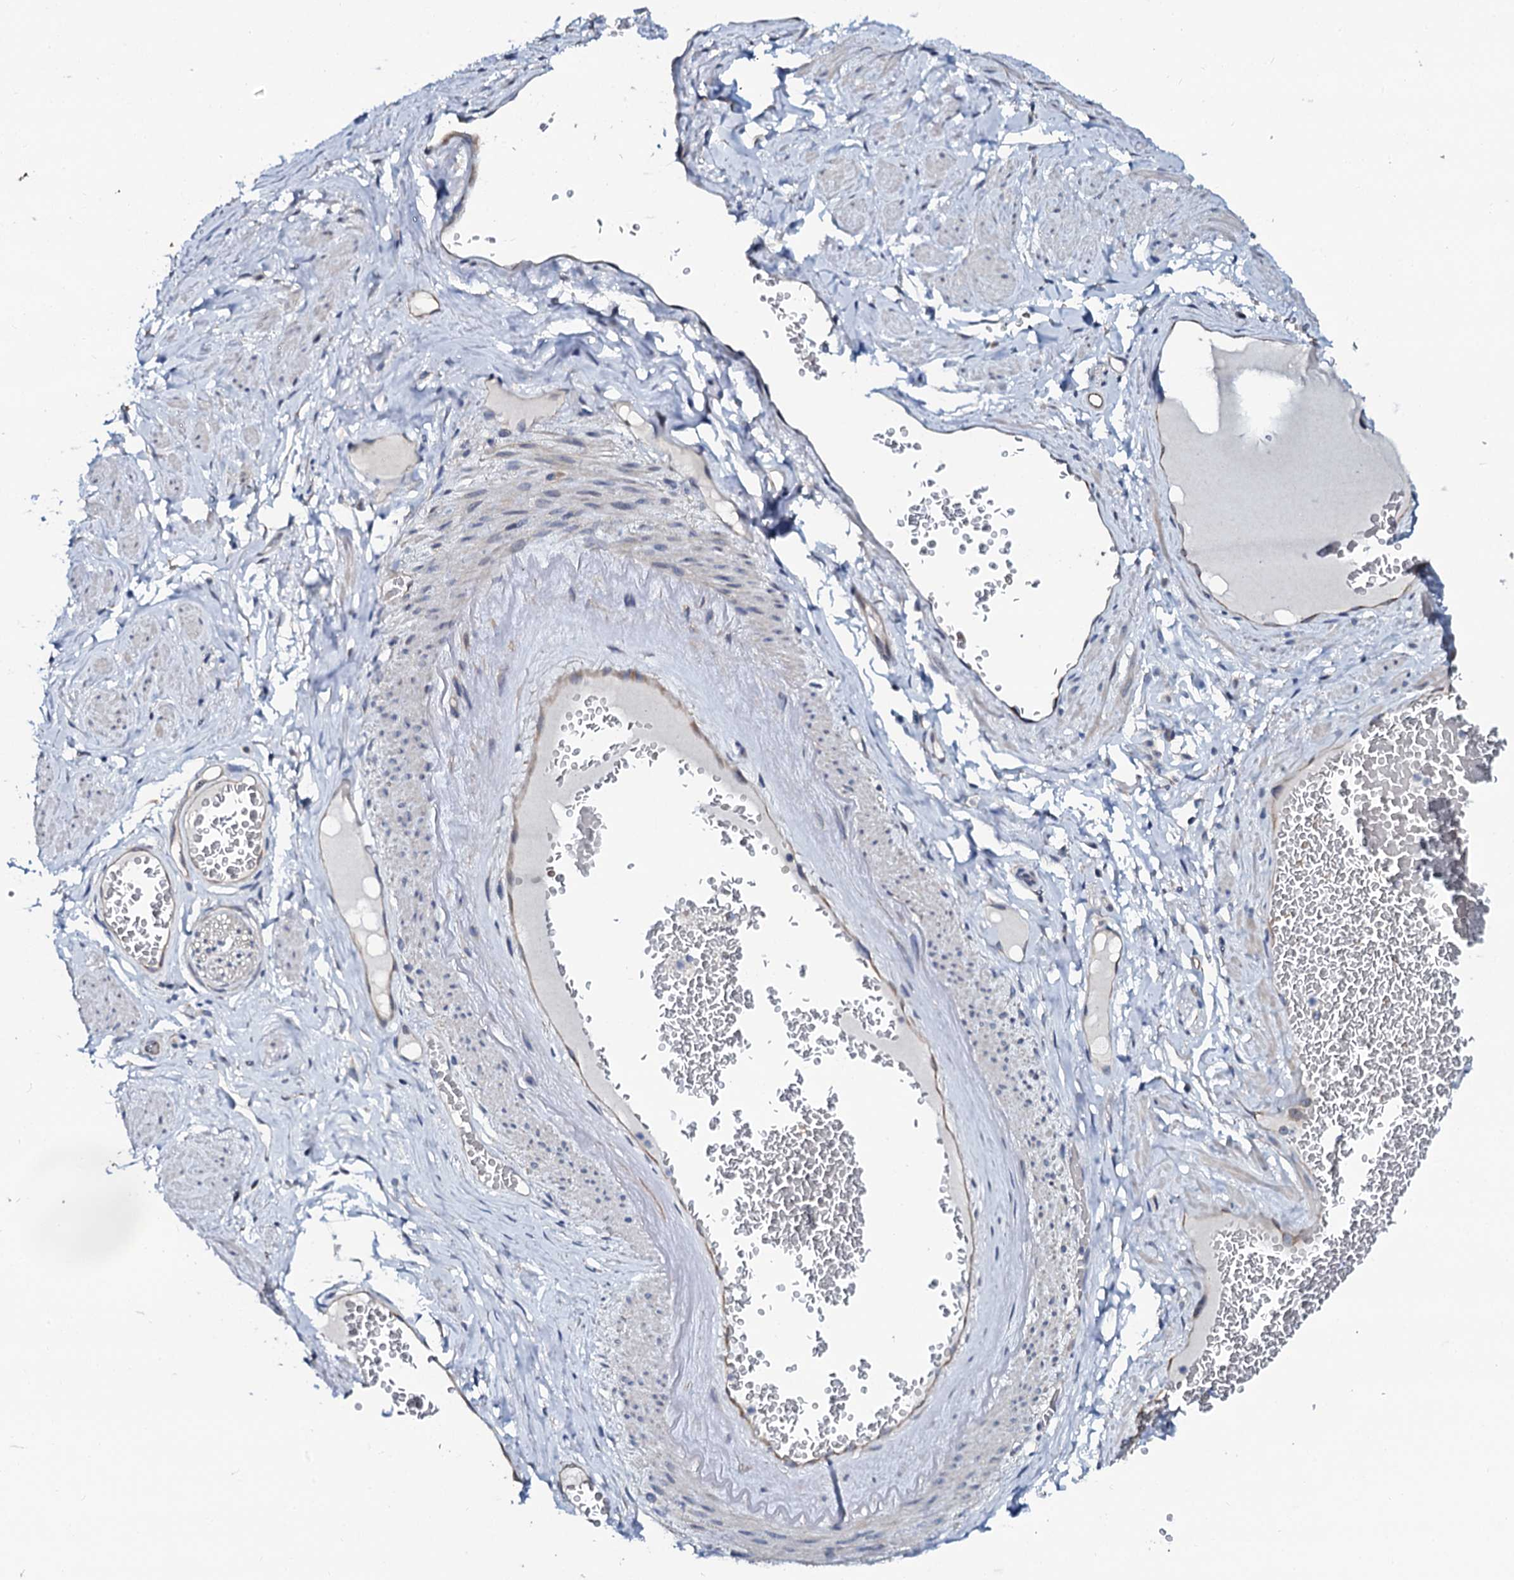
{"staining": {"intensity": "negative", "quantity": "none", "location": "none"}, "tissue": "adipose tissue", "cell_type": "Adipocytes", "image_type": "normal", "snomed": [{"axis": "morphology", "description": "Normal tissue, NOS"}, {"axis": "morphology", "description": "Adenocarcinoma, NOS"}, {"axis": "topography", "description": "Rectum"}, {"axis": "topography", "description": "Vagina"}, {"axis": "topography", "description": "Peripheral nerve tissue"}], "caption": "There is no significant positivity in adipocytes of adipose tissue. (Brightfield microscopy of DAB immunohistochemistry at high magnification).", "gene": "C10orf88", "patient": {"sex": "female", "age": 71}}